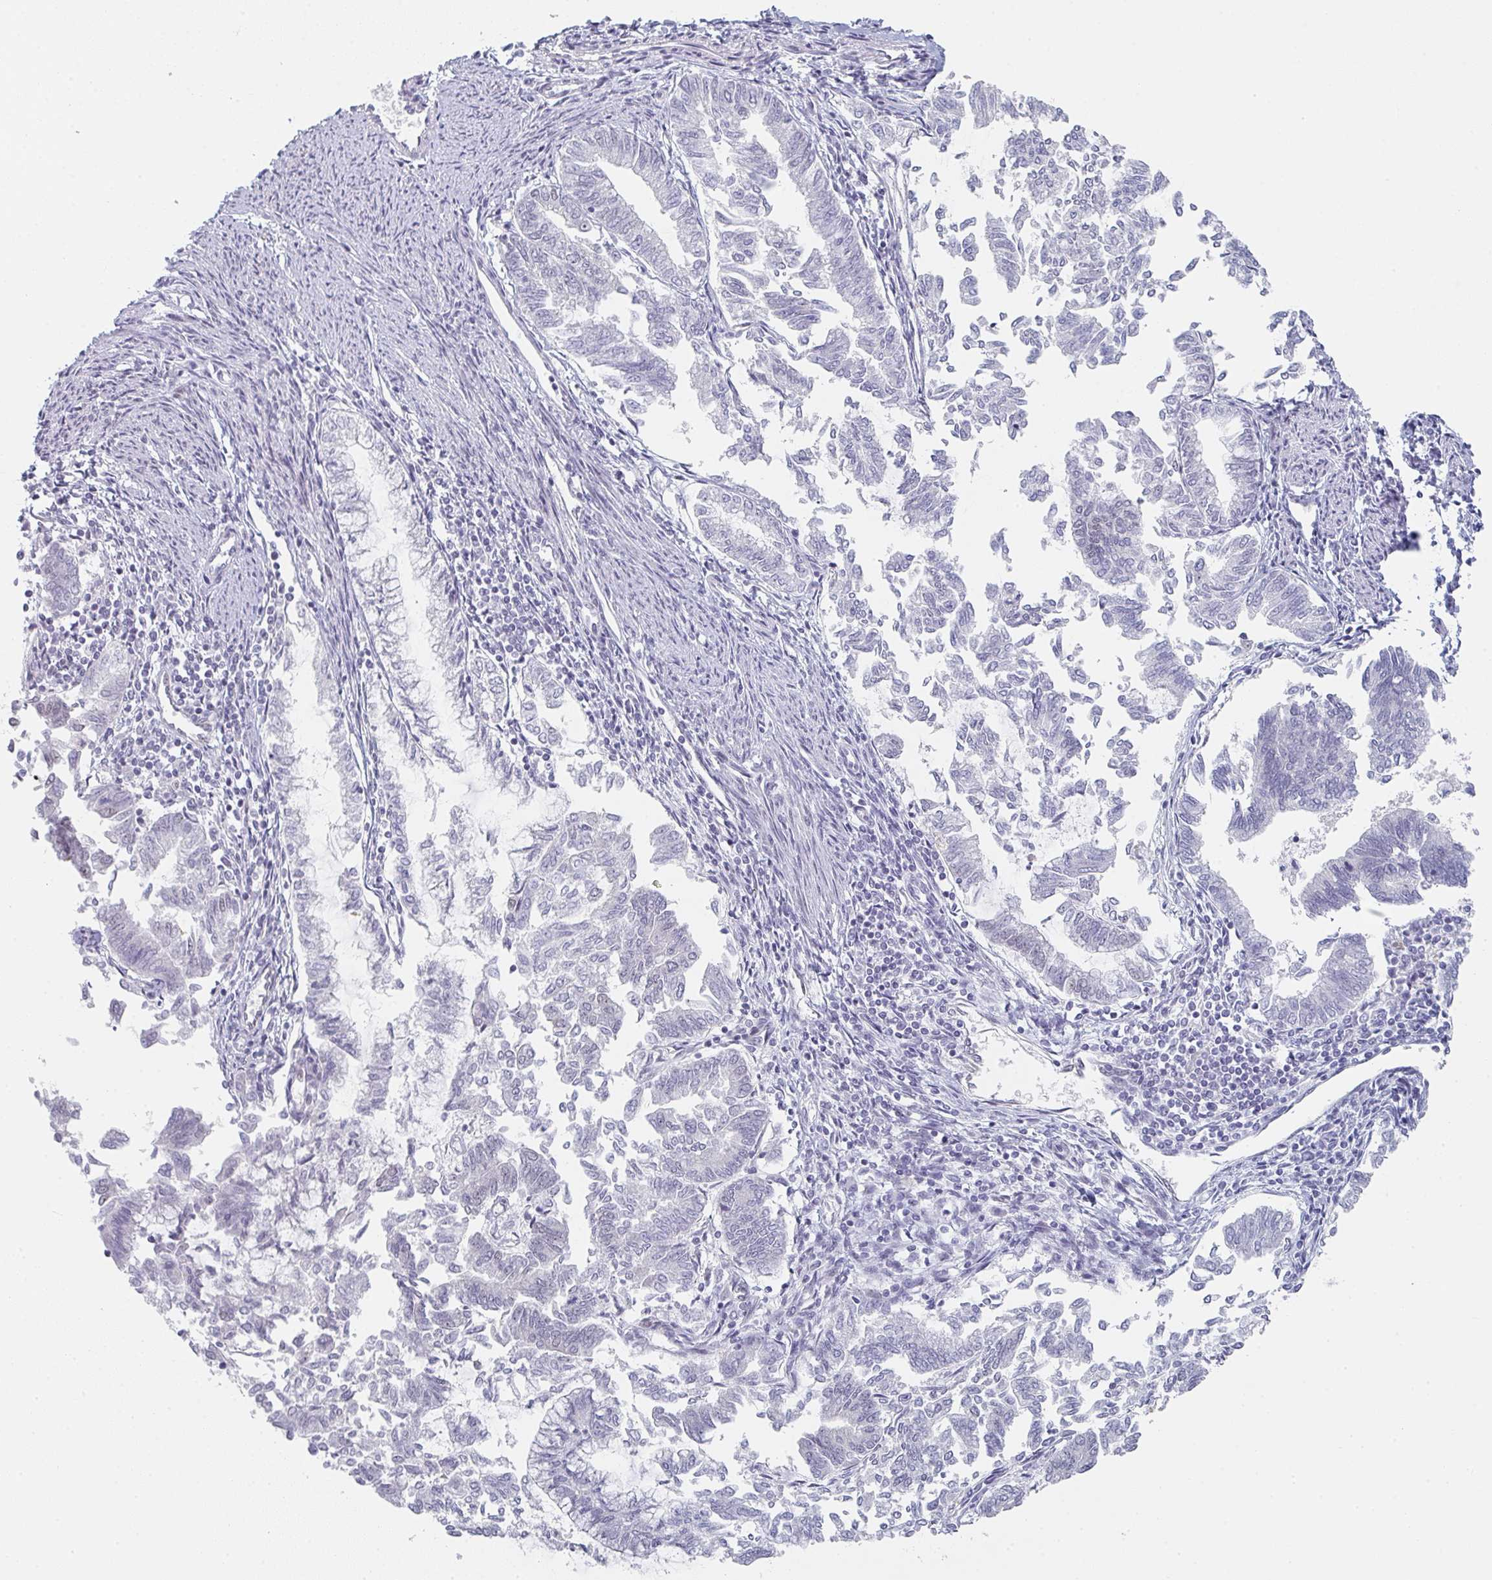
{"staining": {"intensity": "negative", "quantity": "none", "location": "none"}, "tissue": "endometrial cancer", "cell_type": "Tumor cells", "image_type": "cancer", "snomed": [{"axis": "morphology", "description": "Adenocarcinoma, NOS"}, {"axis": "topography", "description": "Endometrium"}], "caption": "Tumor cells are negative for brown protein staining in endometrial adenocarcinoma. (DAB (3,3'-diaminobenzidine) IHC visualized using brightfield microscopy, high magnification).", "gene": "POU2AF2", "patient": {"sex": "female", "age": 79}}